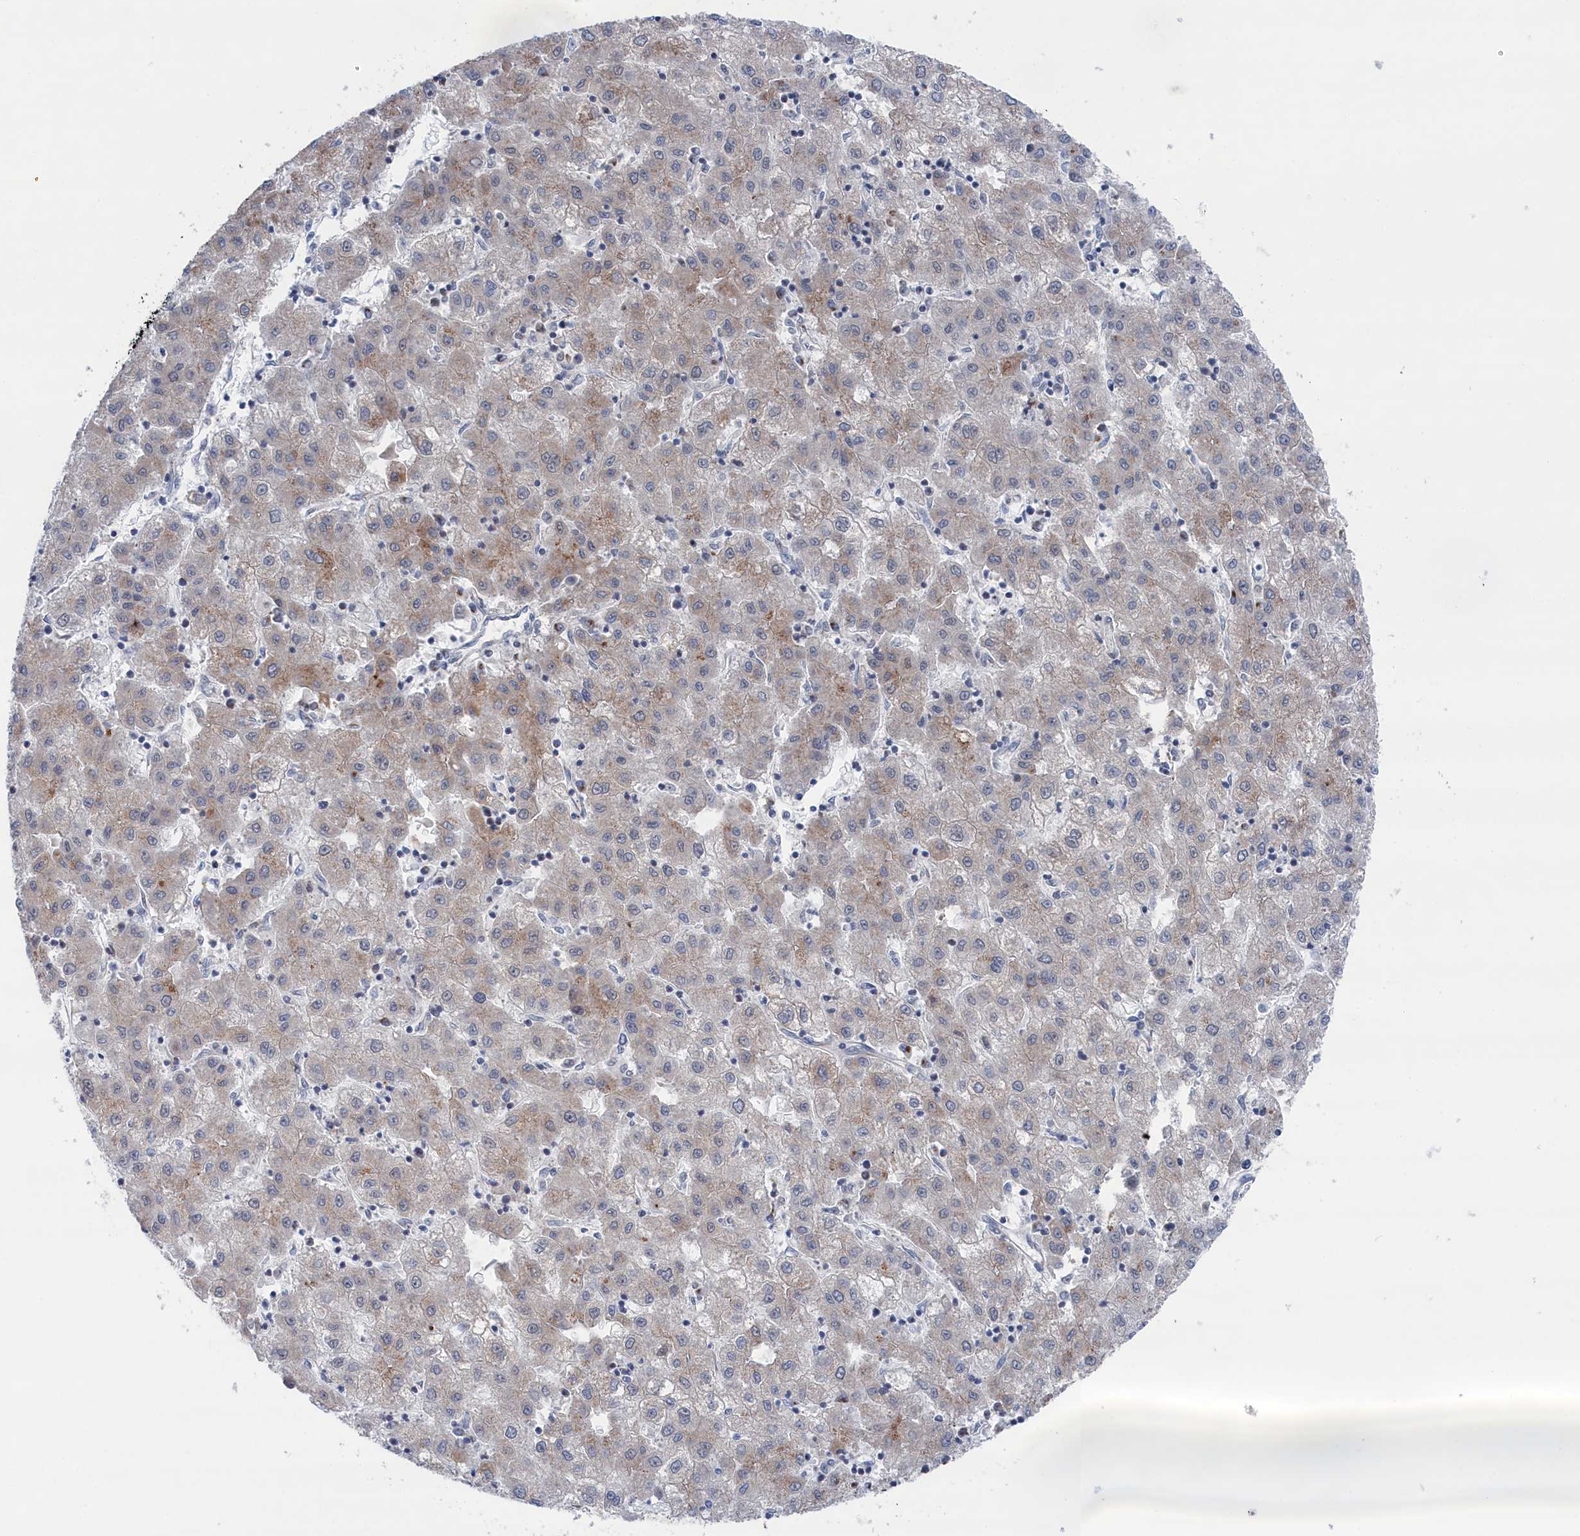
{"staining": {"intensity": "moderate", "quantity": "<25%", "location": "cytoplasmic/membranous"}, "tissue": "liver cancer", "cell_type": "Tumor cells", "image_type": "cancer", "snomed": [{"axis": "morphology", "description": "Carcinoma, Hepatocellular, NOS"}, {"axis": "topography", "description": "Liver"}], "caption": "High-magnification brightfield microscopy of liver cancer (hepatocellular carcinoma) stained with DAB (3,3'-diaminobenzidine) (brown) and counterstained with hematoxylin (blue). tumor cells exhibit moderate cytoplasmic/membranous positivity is appreciated in about<25% of cells.", "gene": "IRX1", "patient": {"sex": "male", "age": 72}}